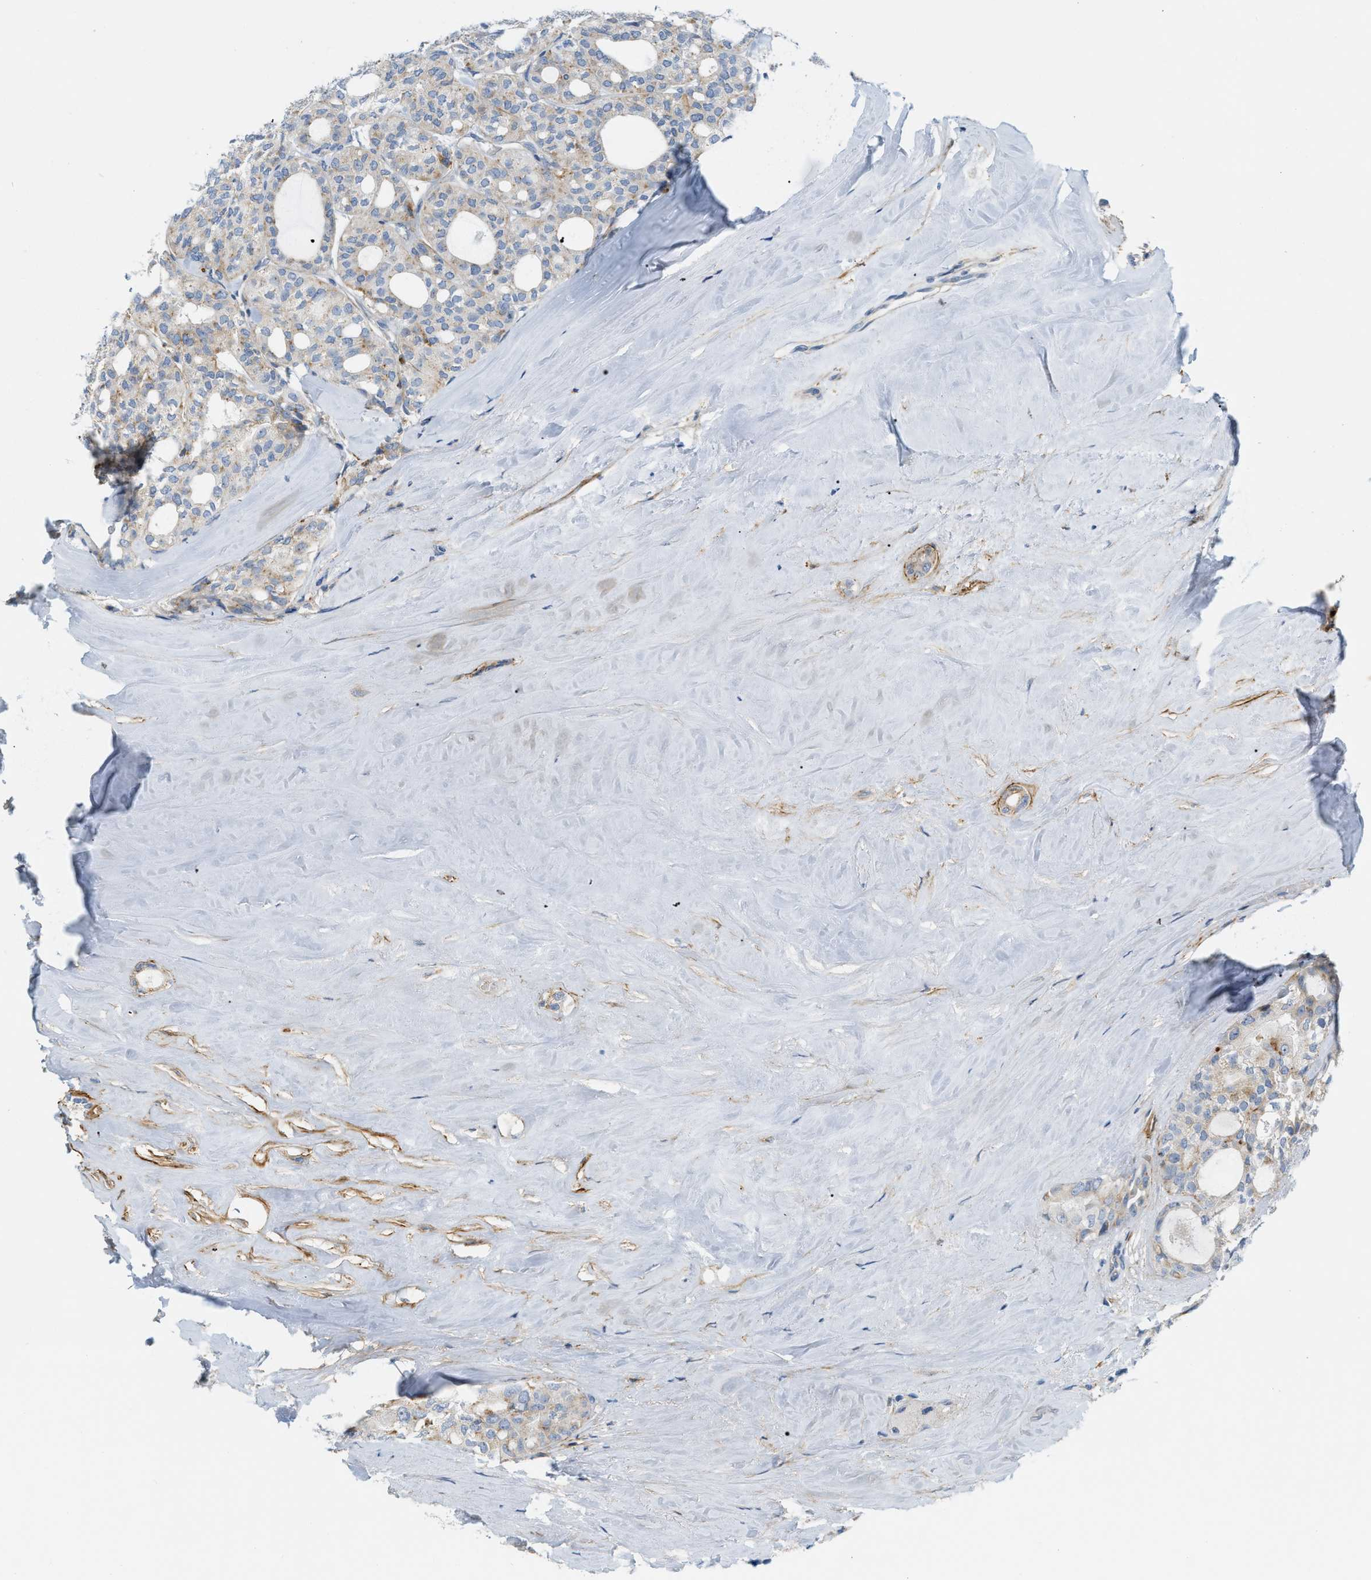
{"staining": {"intensity": "weak", "quantity": ">75%", "location": "cytoplasmic/membranous"}, "tissue": "thyroid cancer", "cell_type": "Tumor cells", "image_type": "cancer", "snomed": [{"axis": "morphology", "description": "Follicular adenoma carcinoma, NOS"}, {"axis": "topography", "description": "Thyroid gland"}], "caption": "Human thyroid follicular adenoma carcinoma stained with a brown dye demonstrates weak cytoplasmic/membranous positive staining in about >75% of tumor cells.", "gene": "LMBRD1", "patient": {"sex": "male", "age": 75}}